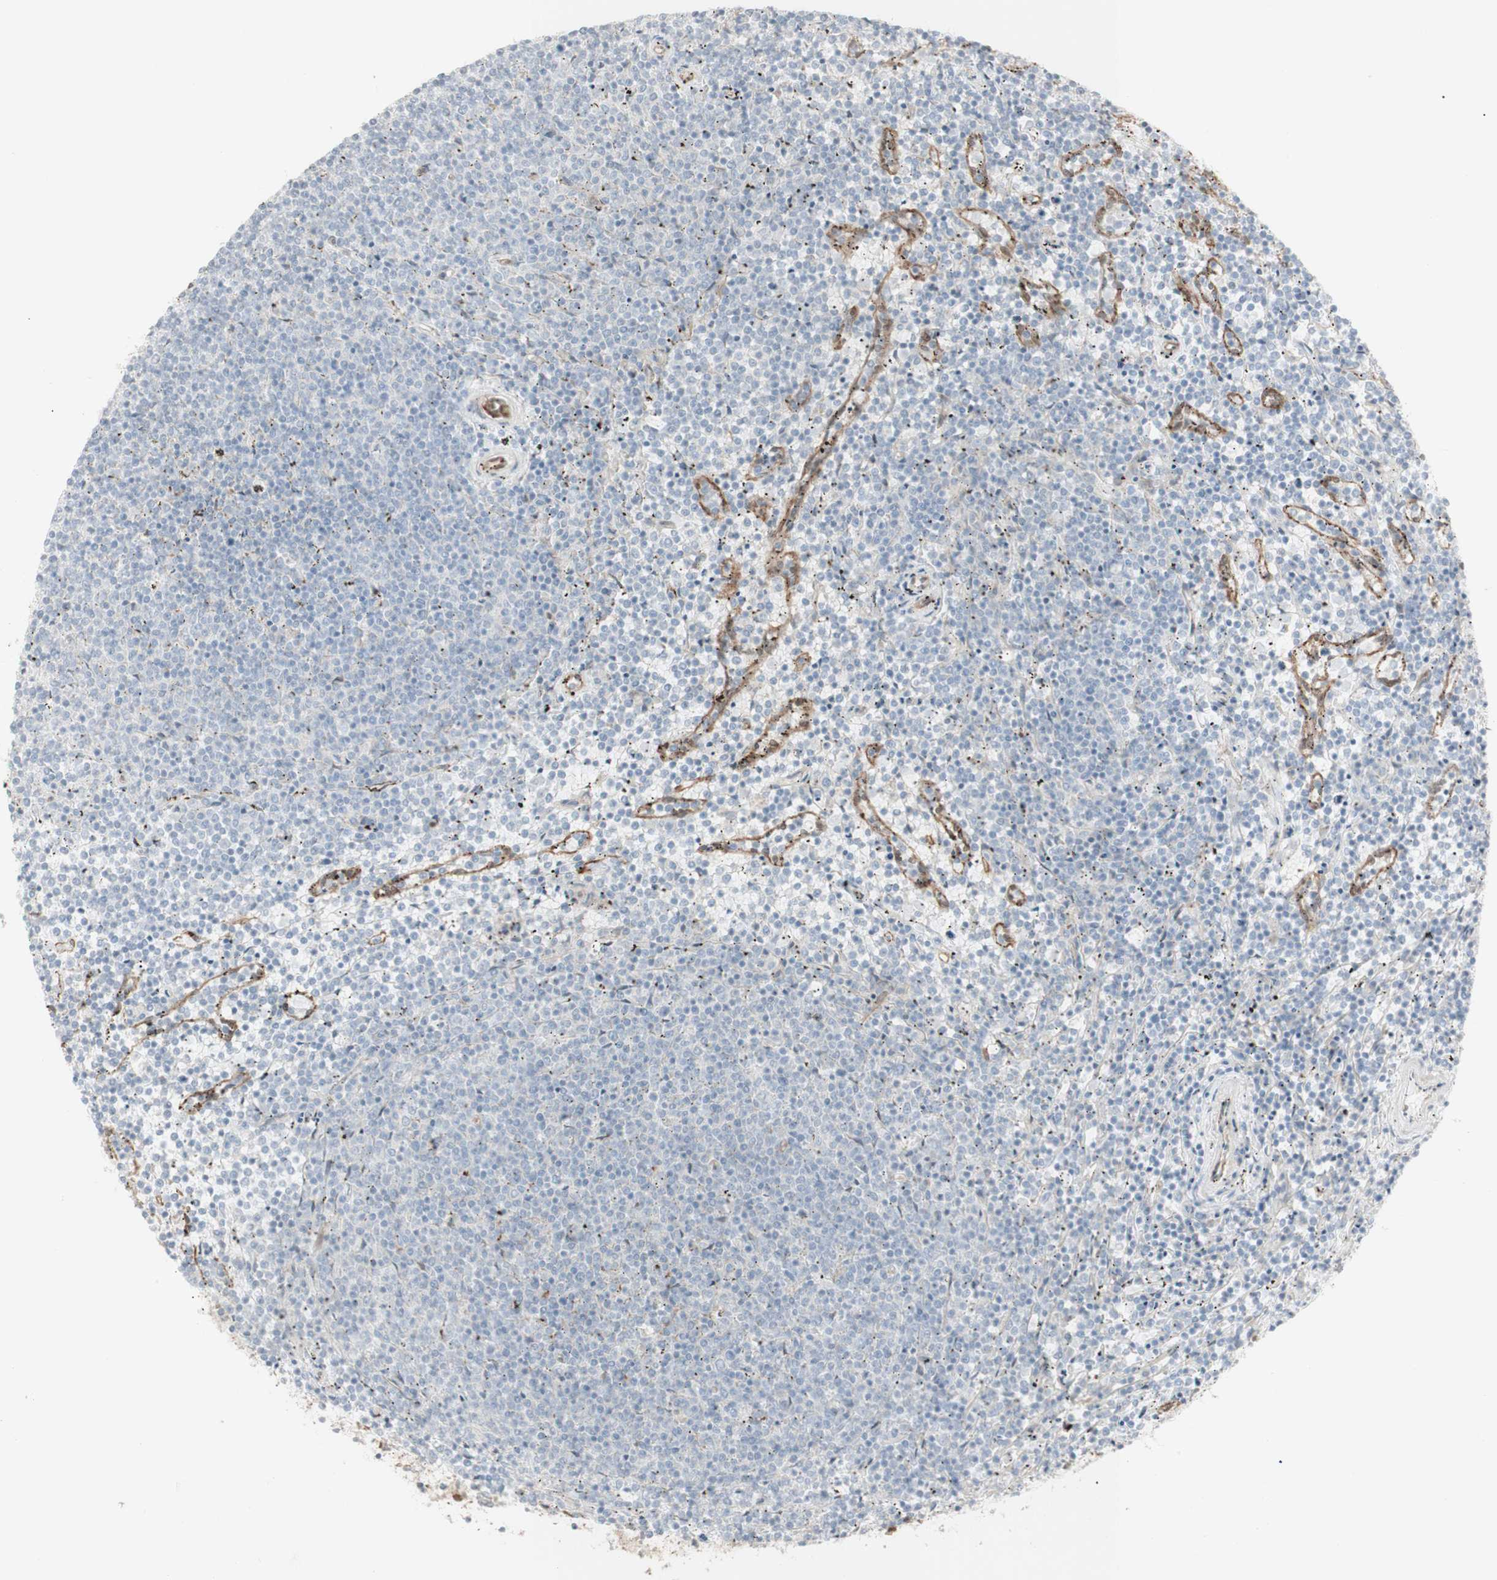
{"staining": {"intensity": "negative", "quantity": "none", "location": "none"}, "tissue": "lymphoma", "cell_type": "Tumor cells", "image_type": "cancer", "snomed": [{"axis": "morphology", "description": "Malignant lymphoma, non-Hodgkin's type, Low grade"}, {"axis": "topography", "description": "Spleen"}], "caption": "An image of human lymphoma is negative for staining in tumor cells.", "gene": "CNN3", "patient": {"sex": "female", "age": 50}}